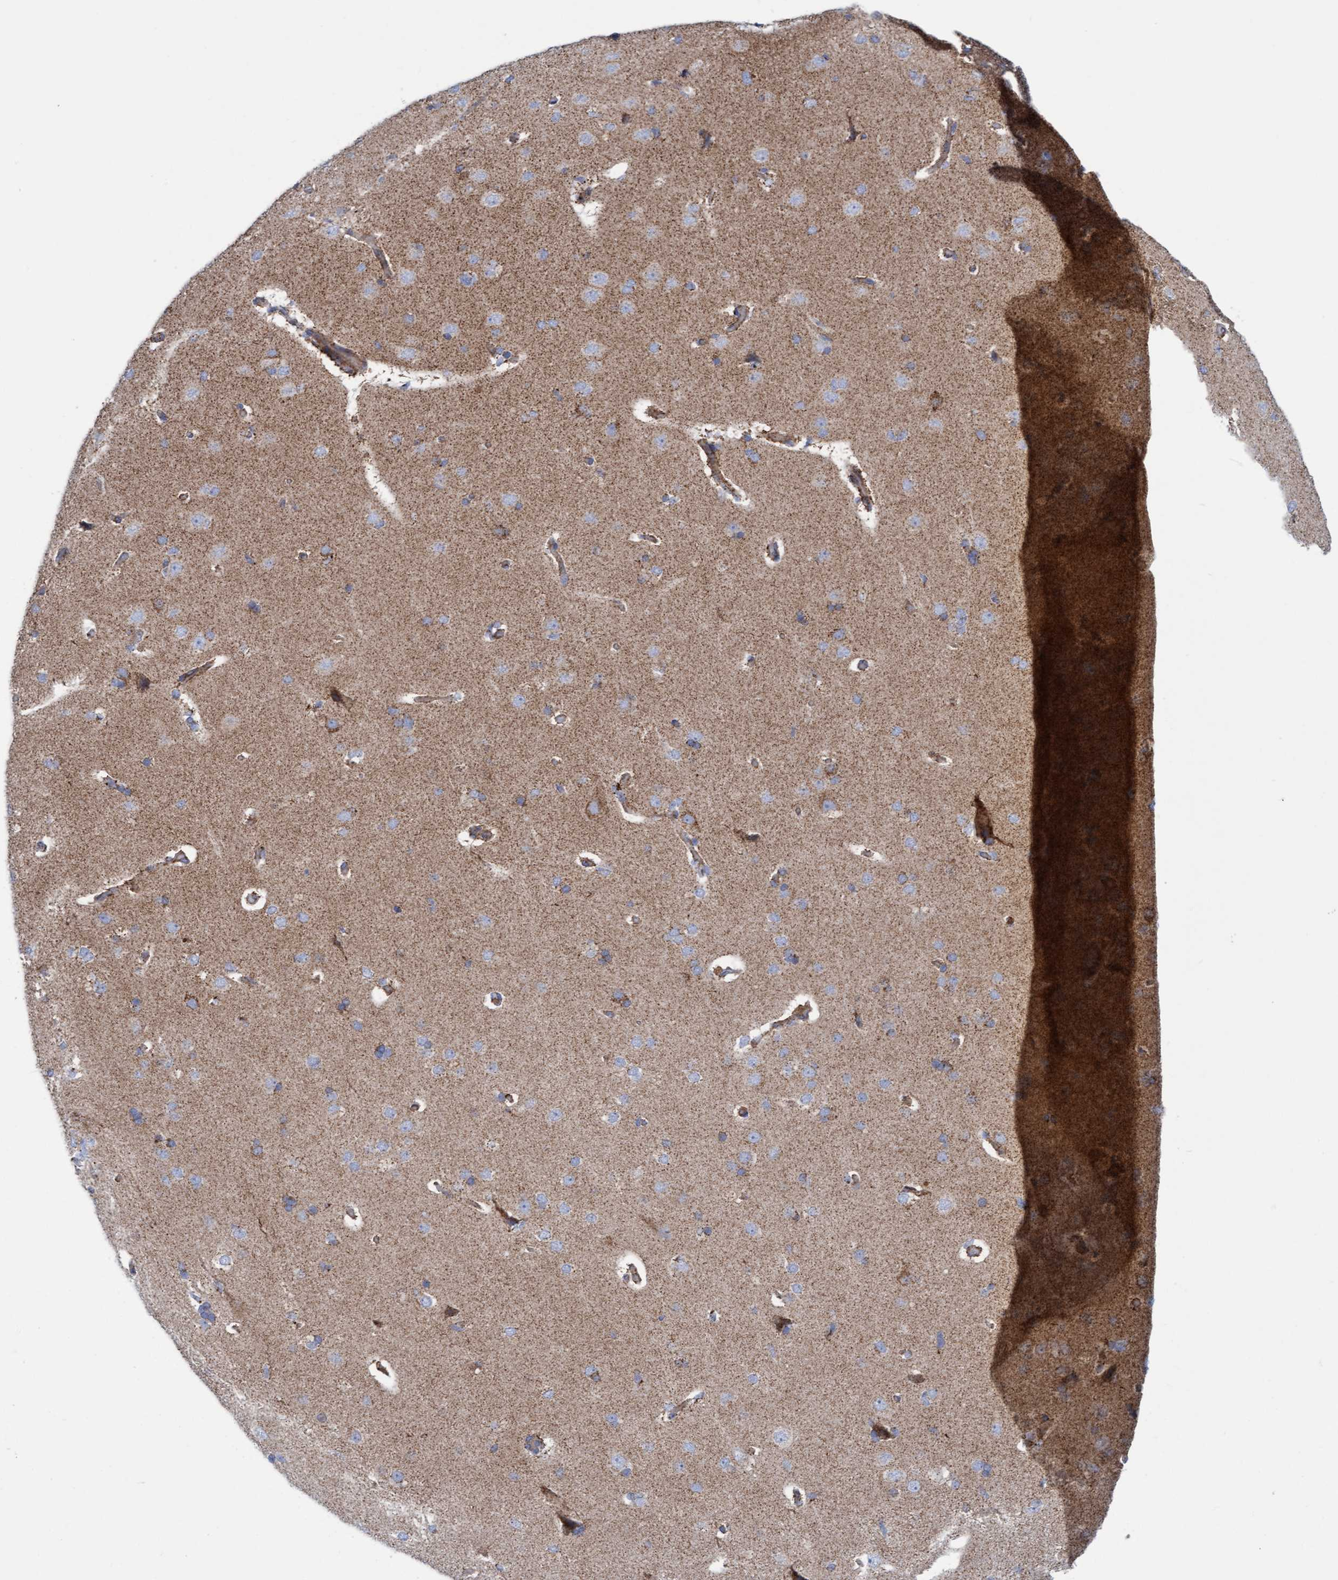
{"staining": {"intensity": "moderate", "quantity": ">75%", "location": "cytoplasmic/membranous"}, "tissue": "cerebral cortex", "cell_type": "Endothelial cells", "image_type": "normal", "snomed": [{"axis": "morphology", "description": "Normal tissue, NOS"}, {"axis": "topography", "description": "Cerebral cortex"}], "caption": "Brown immunohistochemical staining in benign human cerebral cortex shows moderate cytoplasmic/membranous staining in about >75% of endothelial cells. (DAB (3,3'-diaminobenzidine) IHC, brown staining for protein, blue staining for nuclei).", "gene": "GGTA1", "patient": {"sex": "male", "age": 62}}